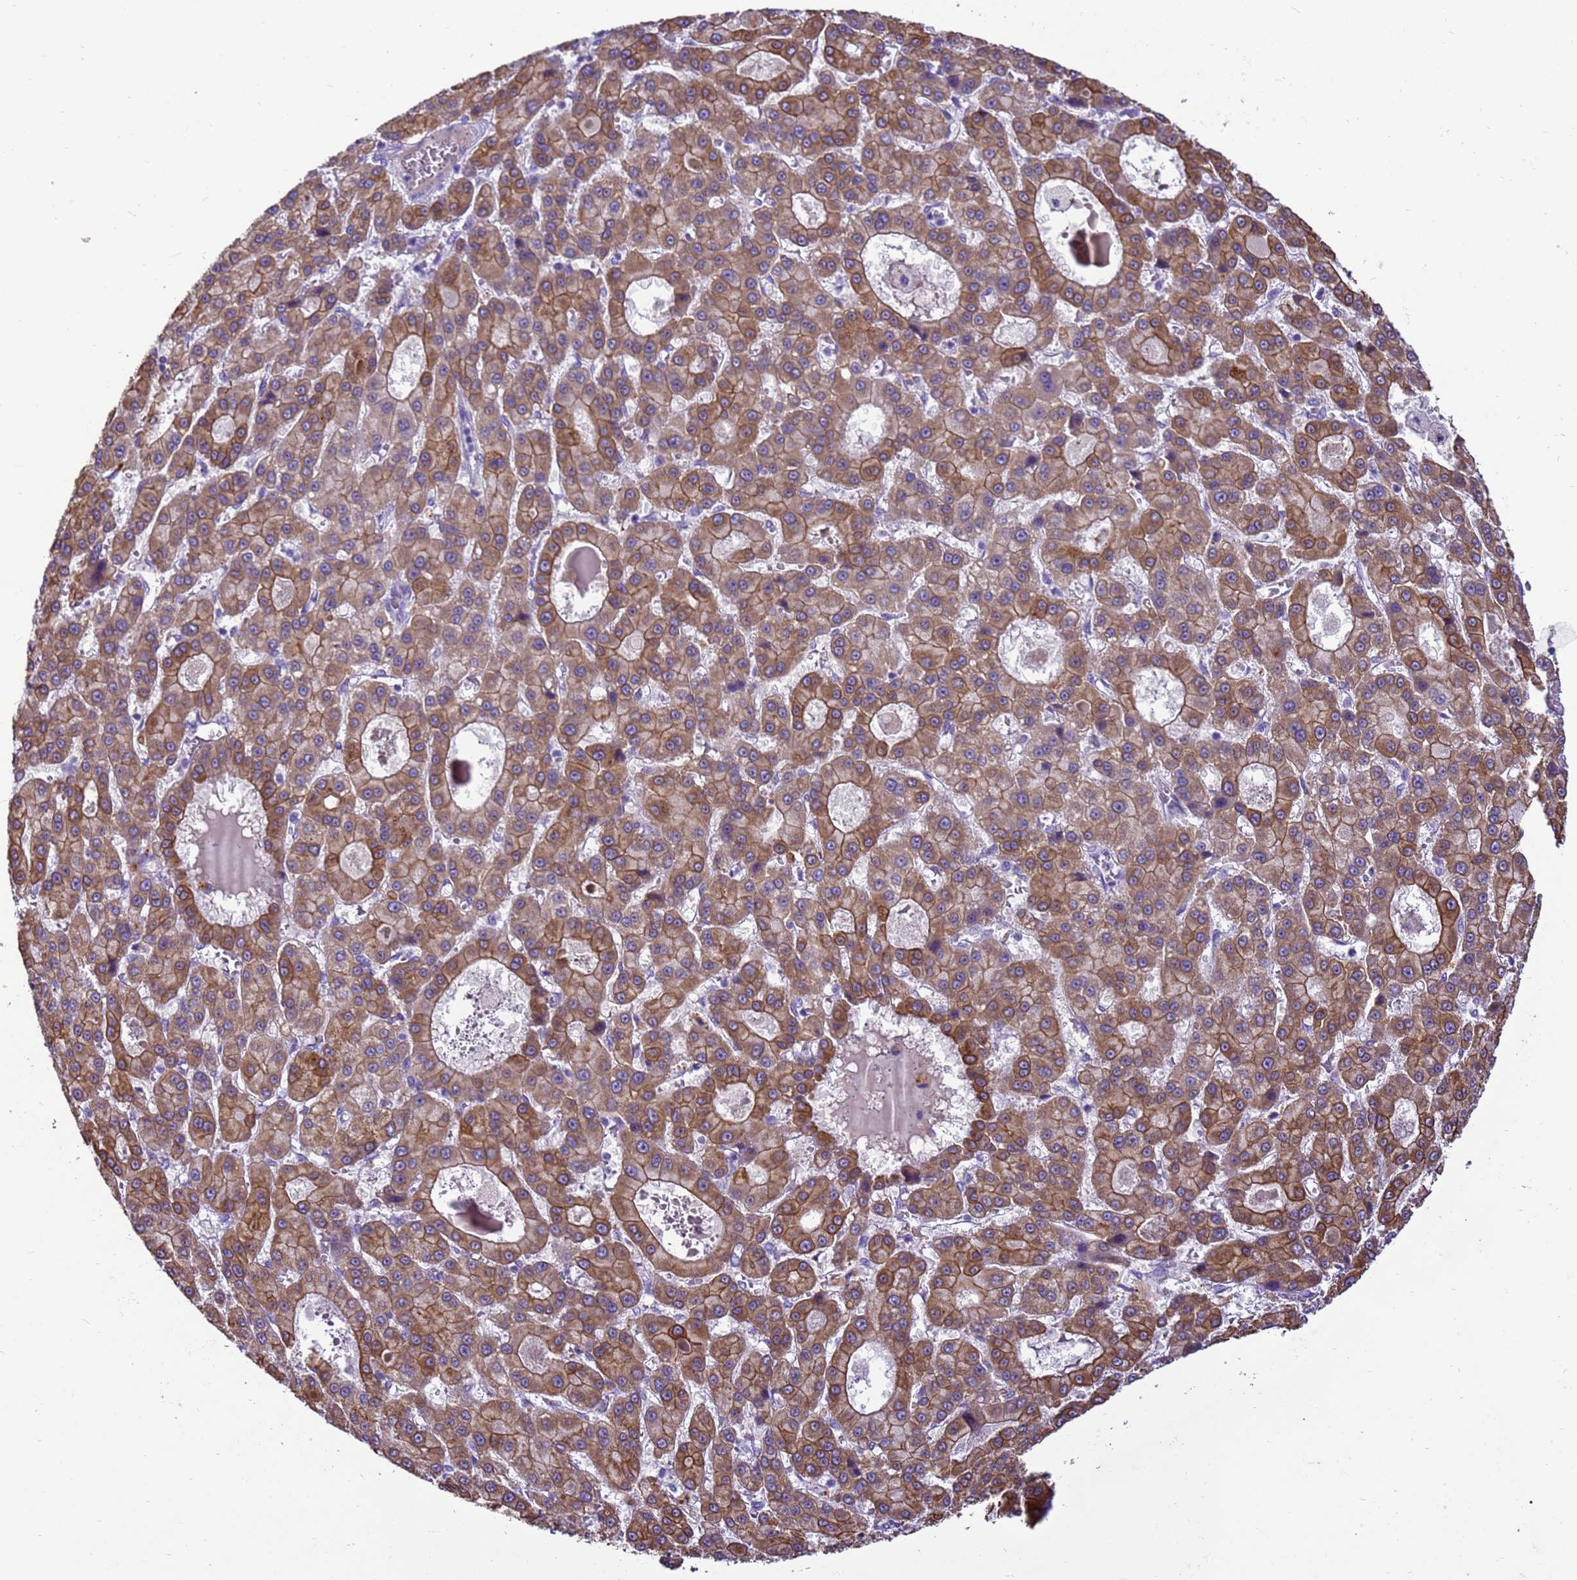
{"staining": {"intensity": "moderate", "quantity": ">75%", "location": "cytoplasmic/membranous"}, "tissue": "liver cancer", "cell_type": "Tumor cells", "image_type": "cancer", "snomed": [{"axis": "morphology", "description": "Carcinoma, Hepatocellular, NOS"}, {"axis": "topography", "description": "Liver"}], "caption": "Moderate cytoplasmic/membranous protein expression is seen in approximately >75% of tumor cells in liver hepatocellular carcinoma. Using DAB (brown) and hematoxylin (blue) stains, captured at high magnification using brightfield microscopy.", "gene": "PIEZO2", "patient": {"sex": "male", "age": 70}}